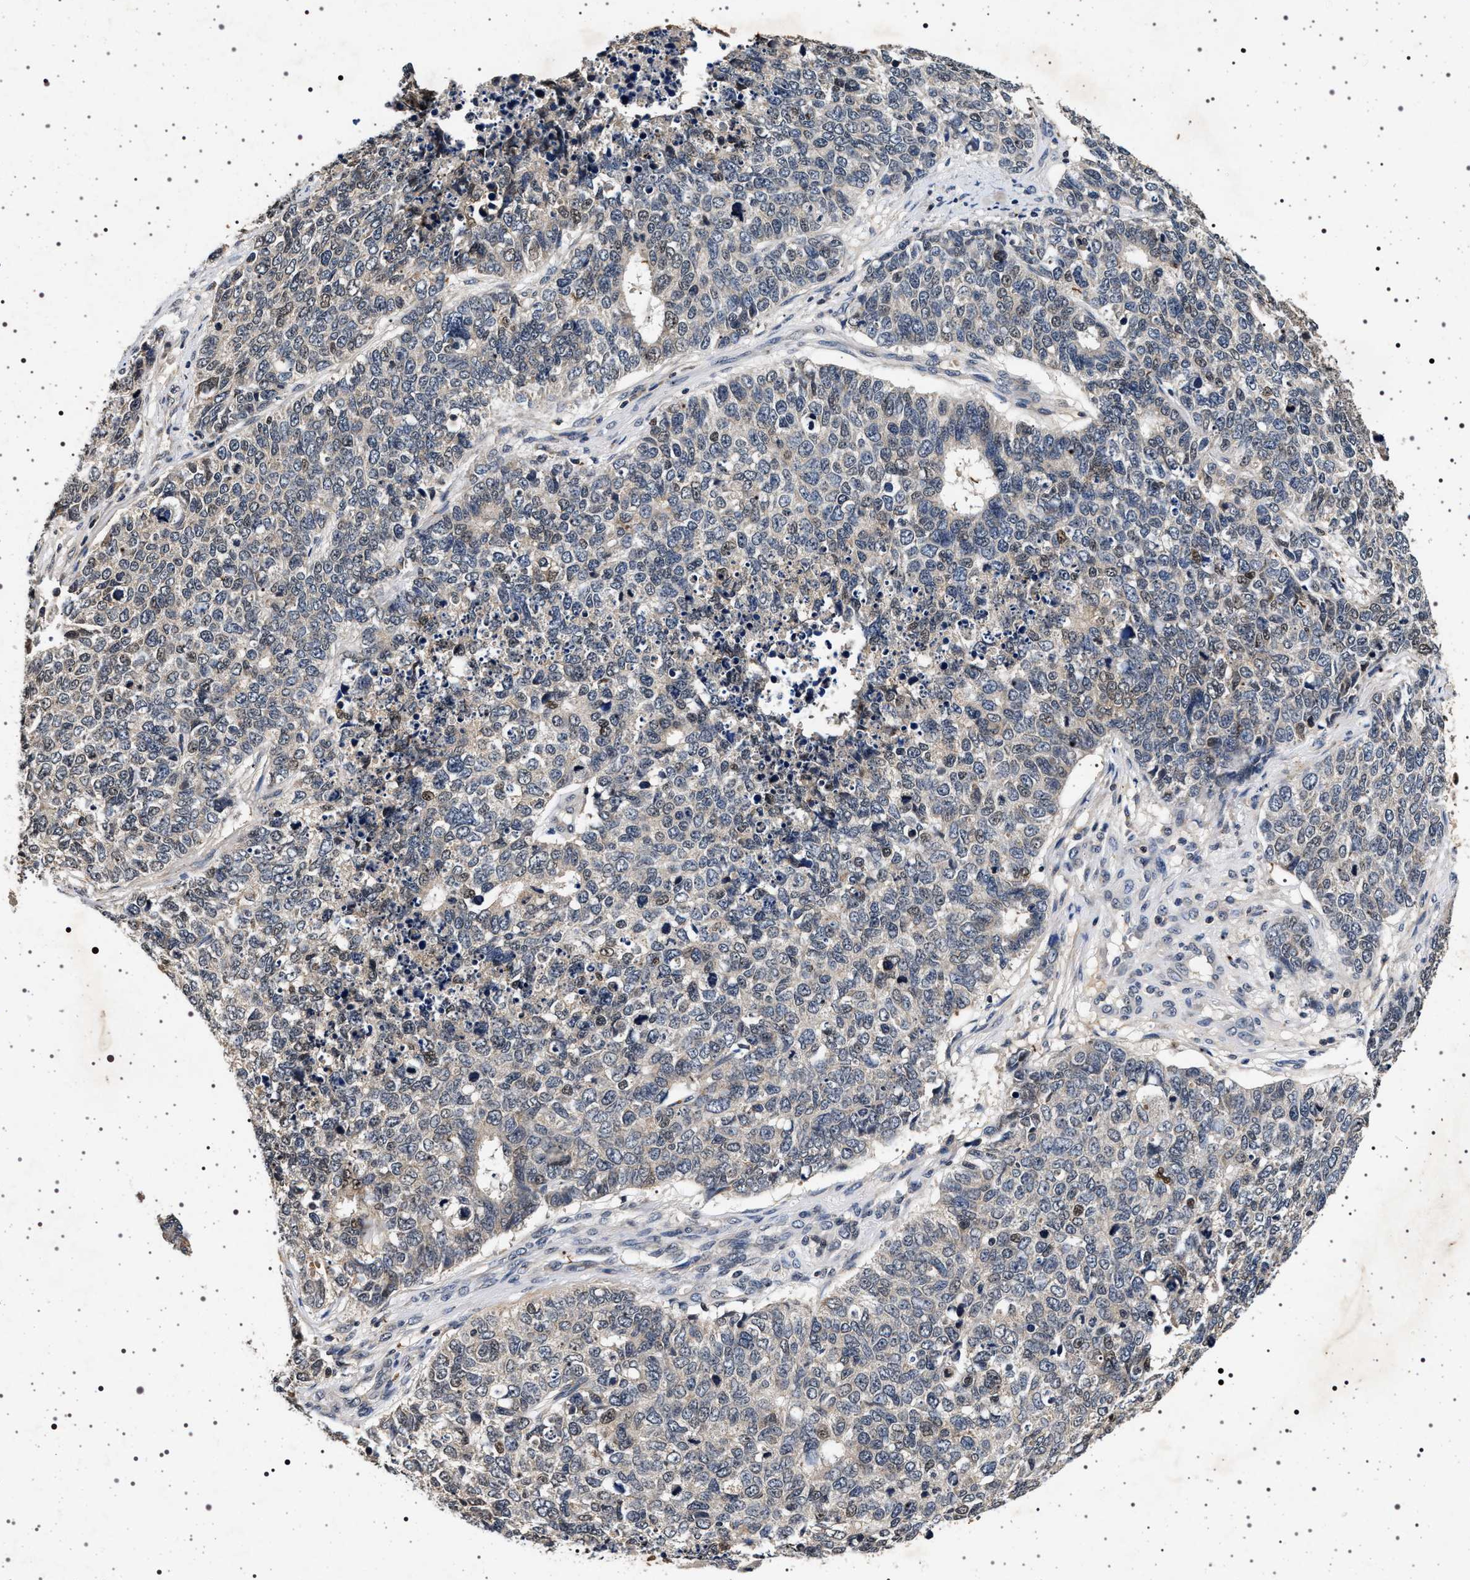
{"staining": {"intensity": "negative", "quantity": "none", "location": "none"}, "tissue": "cervical cancer", "cell_type": "Tumor cells", "image_type": "cancer", "snomed": [{"axis": "morphology", "description": "Squamous cell carcinoma, NOS"}, {"axis": "topography", "description": "Cervix"}], "caption": "Tumor cells are negative for brown protein staining in cervical squamous cell carcinoma.", "gene": "CDKN1B", "patient": {"sex": "female", "age": 63}}